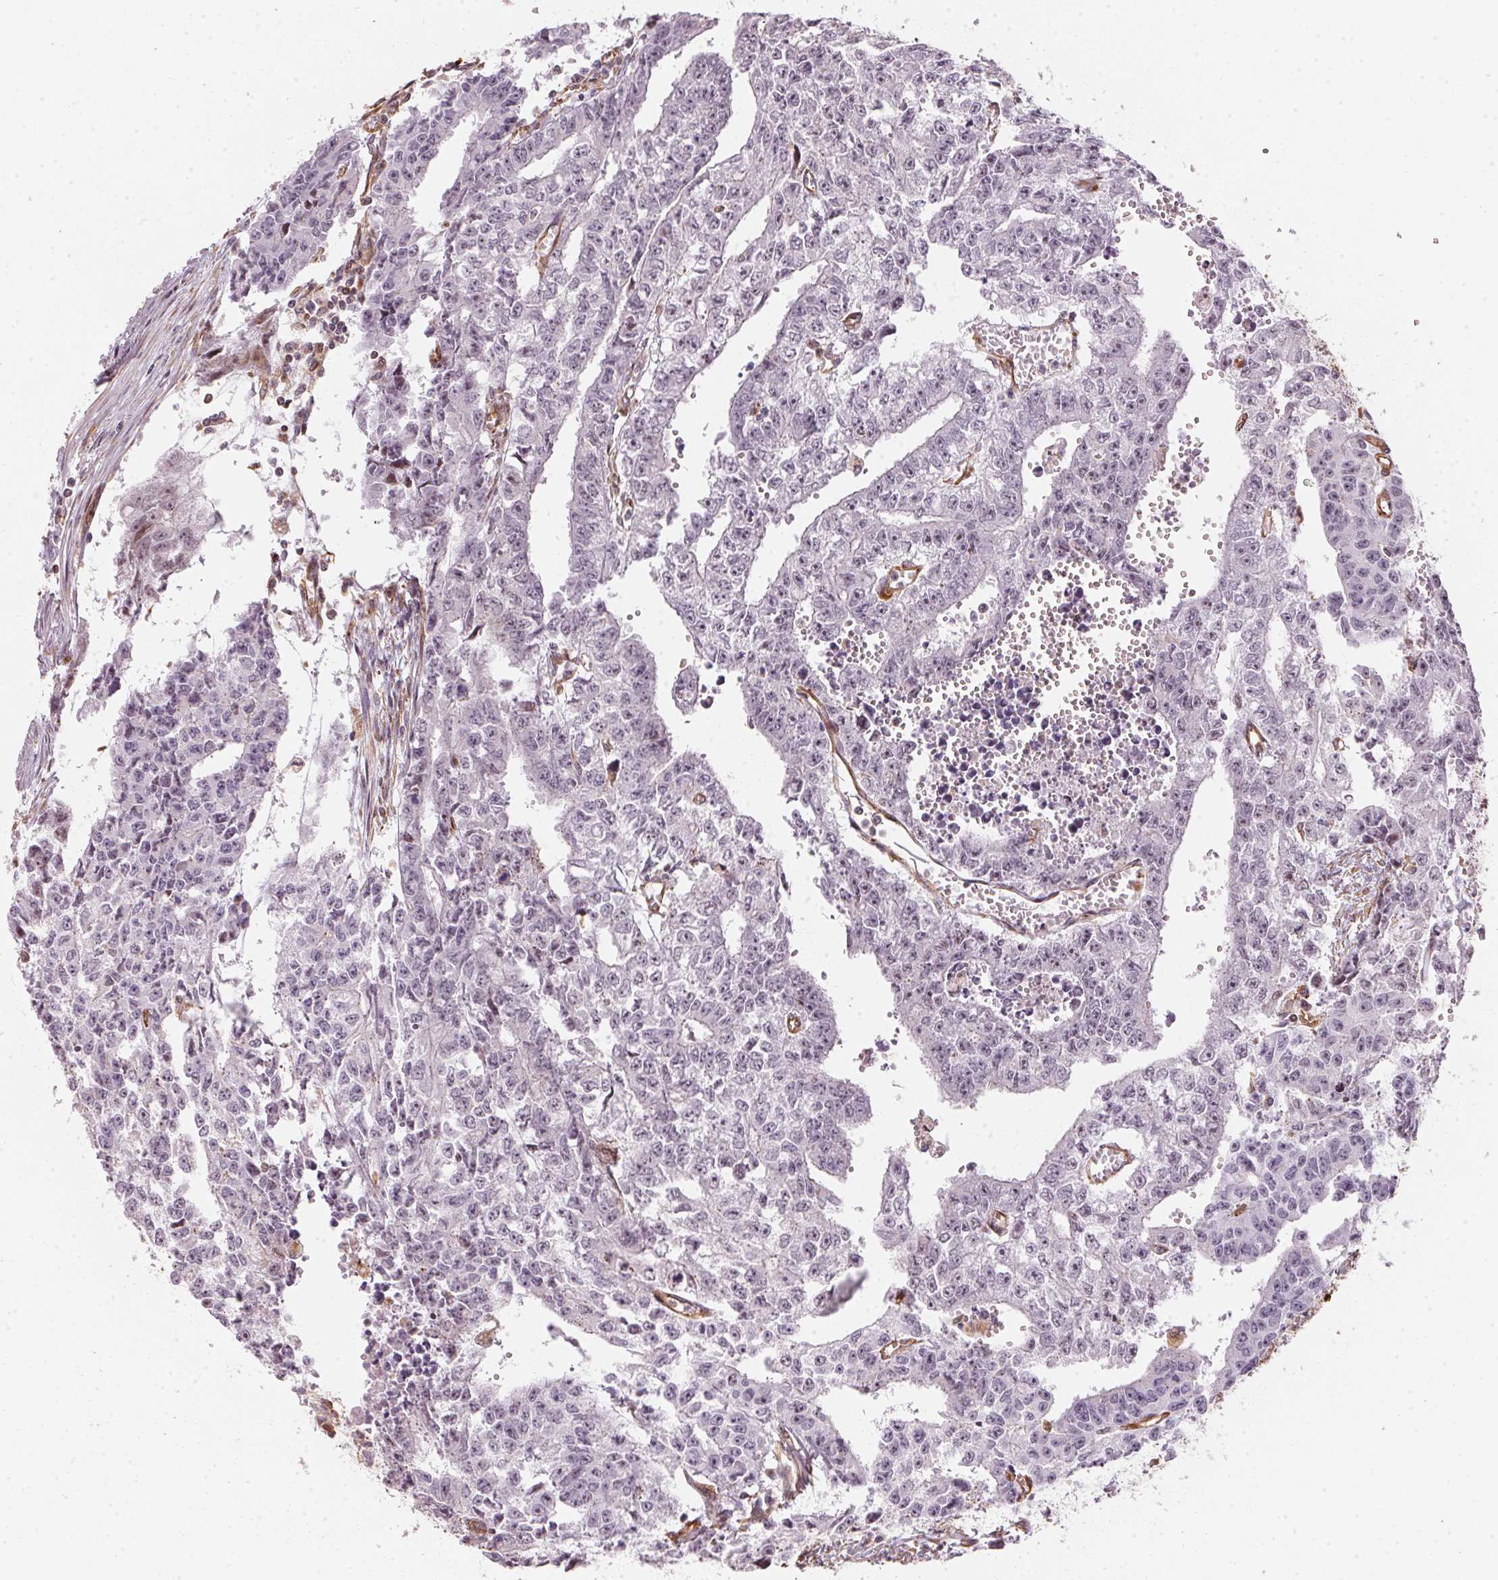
{"staining": {"intensity": "negative", "quantity": "none", "location": "none"}, "tissue": "testis cancer", "cell_type": "Tumor cells", "image_type": "cancer", "snomed": [{"axis": "morphology", "description": "Carcinoma, Embryonal, NOS"}, {"axis": "morphology", "description": "Teratoma, malignant, NOS"}, {"axis": "topography", "description": "Testis"}], "caption": "There is no significant staining in tumor cells of testis cancer.", "gene": "FOXR2", "patient": {"sex": "male", "age": 24}}